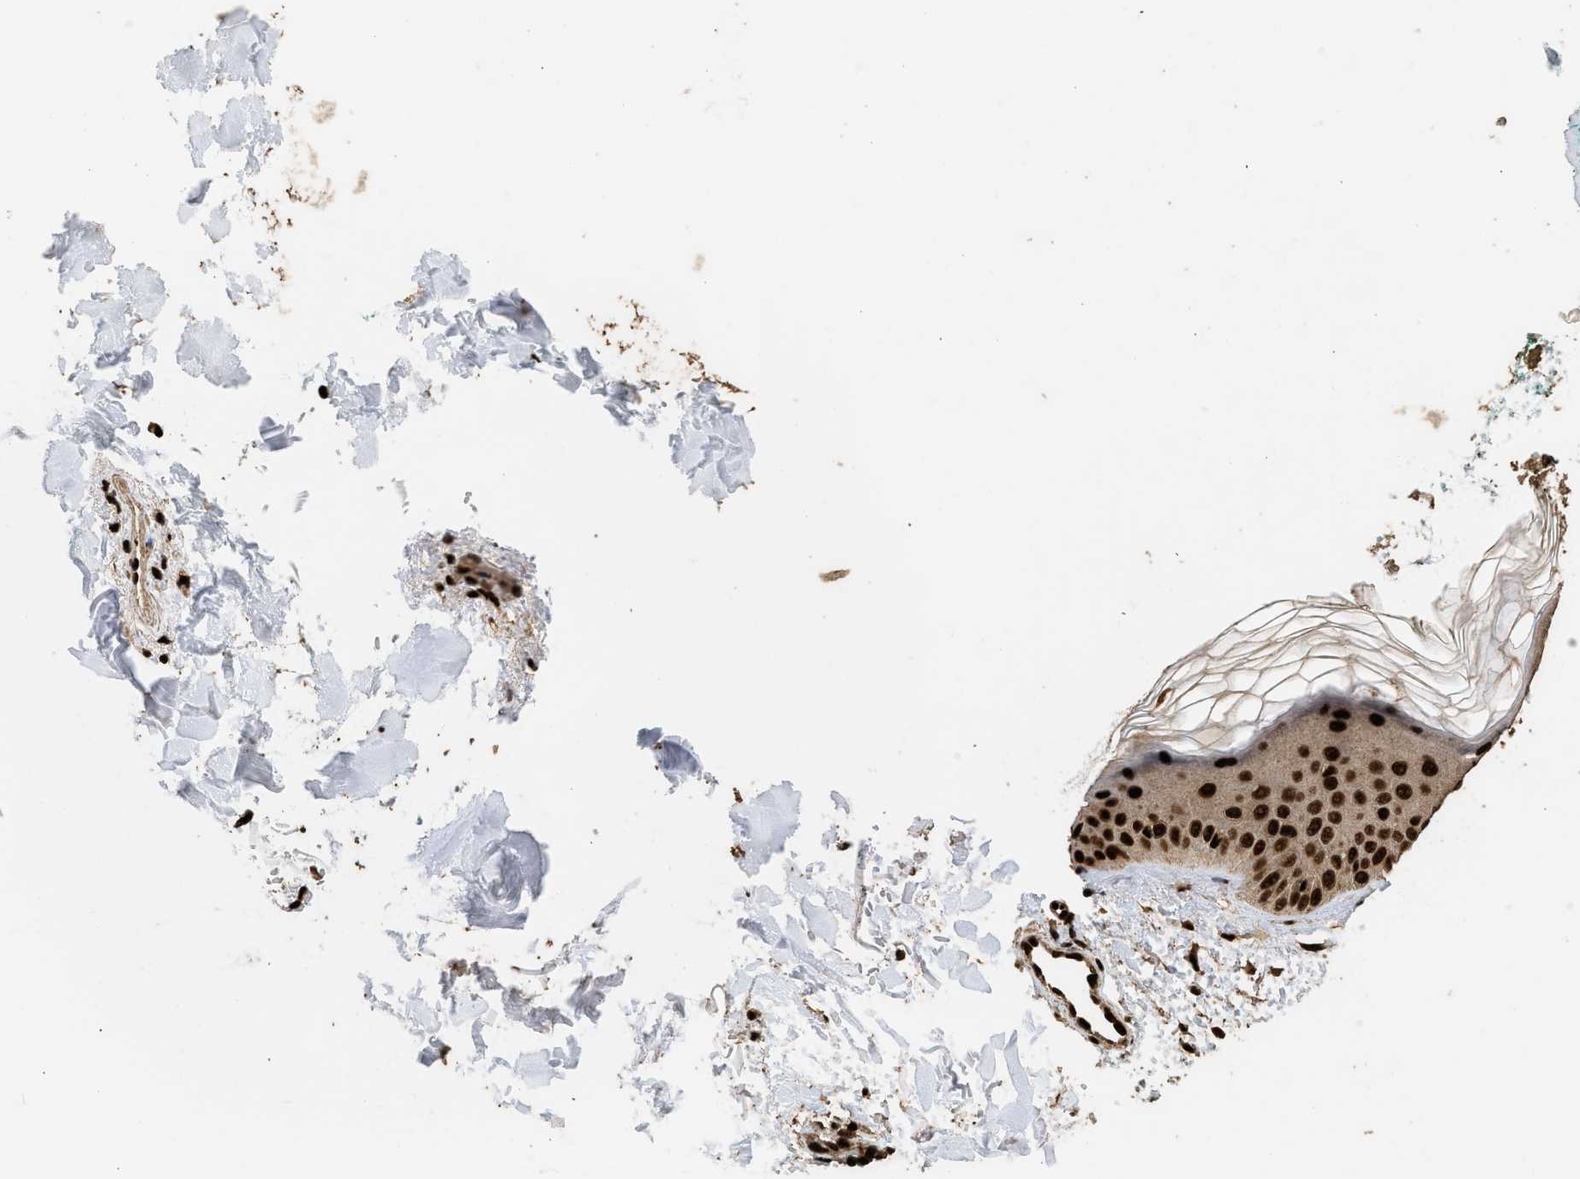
{"staining": {"intensity": "strong", "quantity": ">75%", "location": "nuclear"}, "tissue": "skin", "cell_type": "Fibroblasts", "image_type": "normal", "snomed": [{"axis": "morphology", "description": "Normal tissue, NOS"}, {"axis": "topography", "description": "Skin"}], "caption": "The photomicrograph shows staining of unremarkable skin, revealing strong nuclear protein staining (brown color) within fibroblasts. (DAB IHC with brightfield microscopy, high magnification).", "gene": "PPP4R3B", "patient": {"sex": "male", "age": 71}}